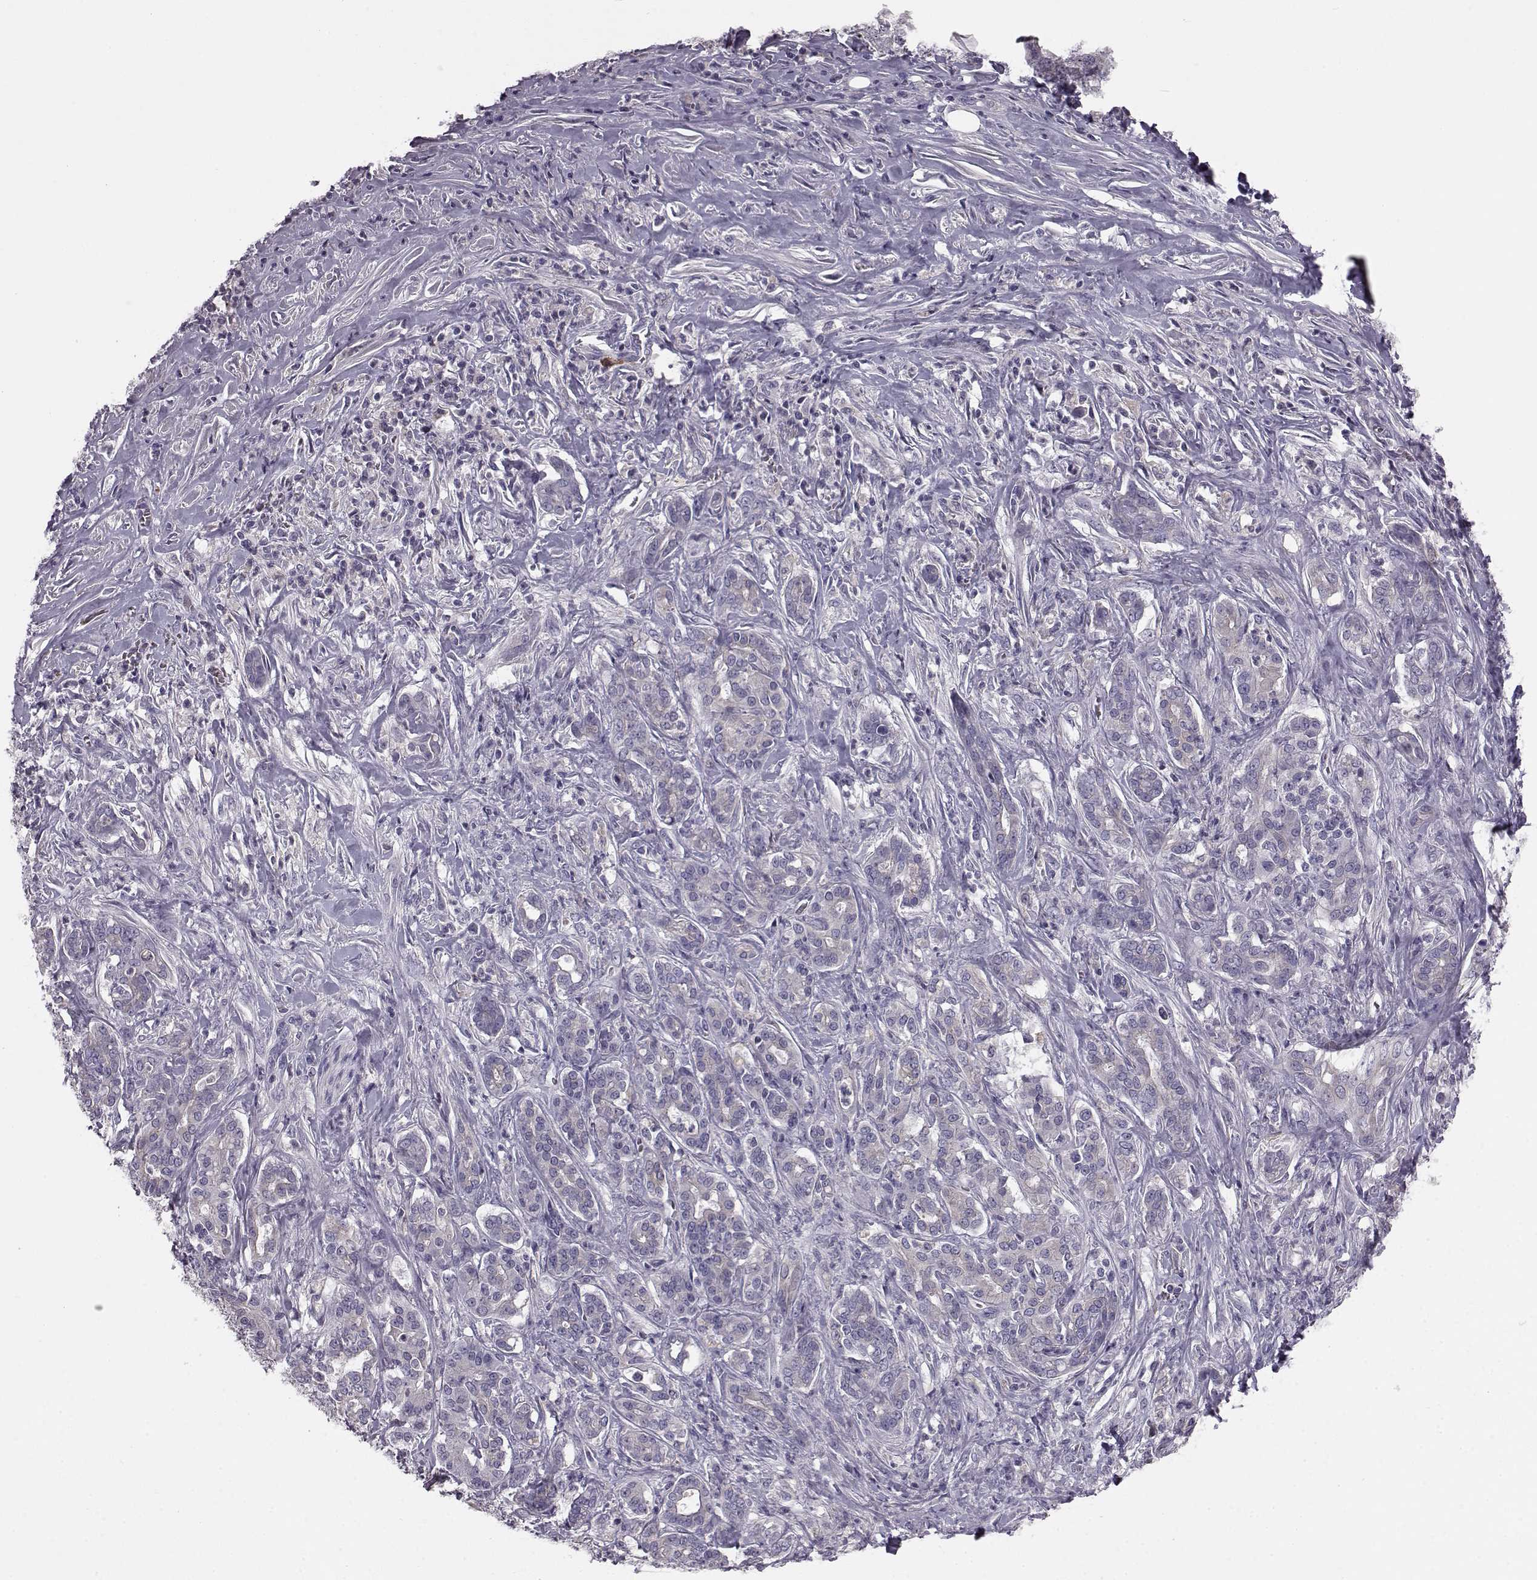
{"staining": {"intensity": "negative", "quantity": "none", "location": "none"}, "tissue": "pancreatic cancer", "cell_type": "Tumor cells", "image_type": "cancer", "snomed": [{"axis": "morphology", "description": "Normal tissue, NOS"}, {"axis": "morphology", "description": "Inflammation, NOS"}, {"axis": "morphology", "description": "Adenocarcinoma, NOS"}, {"axis": "topography", "description": "Pancreas"}], "caption": "Tumor cells show no significant positivity in adenocarcinoma (pancreatic).", "gene": "KRT85", "patient": {"sex": "male", "age": 57}}